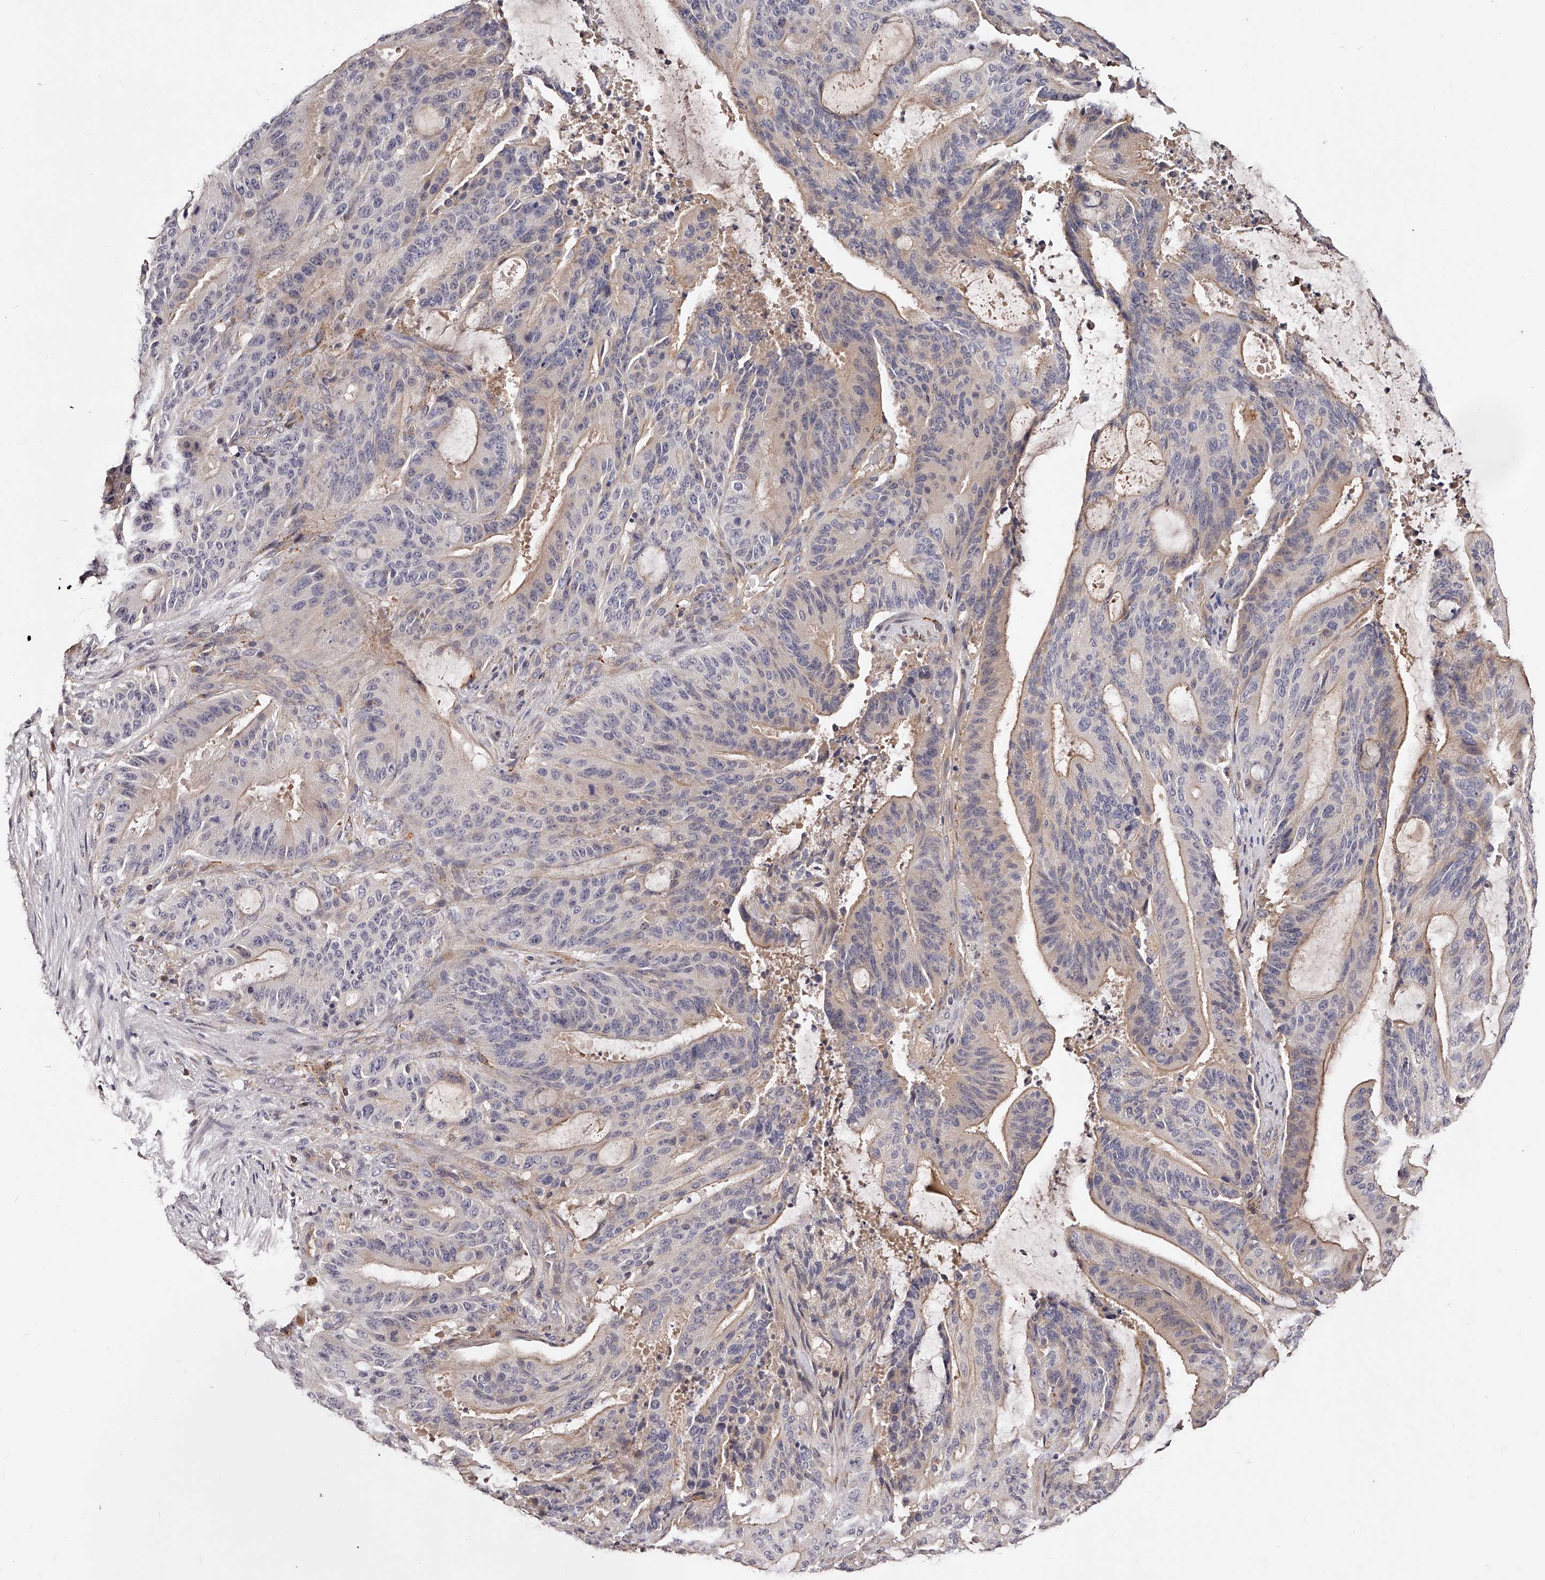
{"staining": {"intensity": "weak", "quantity": "<25%", "location": "cytoplasmic/membranous"}, "tissue": "liver cancer", "cell_type": "Tumor cells", "image_type": "cancer", "snomed": [{"axis": "morphology", "description": "Normal tissue, NOS"}, {"axis": "morphology", "description": "Cholangiocarcinoma"}, {"axis": "topography", "description": "Liver"}, {"axis": "topography", "description": "Peripheral nerve tissue"}], "caption": "The histopathology image demonstrates no staining of tumor cells in cholangiocarcinoma (liver). (DAB immunohistochemistry (IHC), high magnification).", "gene": "PHACTR1", "patient": {"sex": "female", "age": 73}}